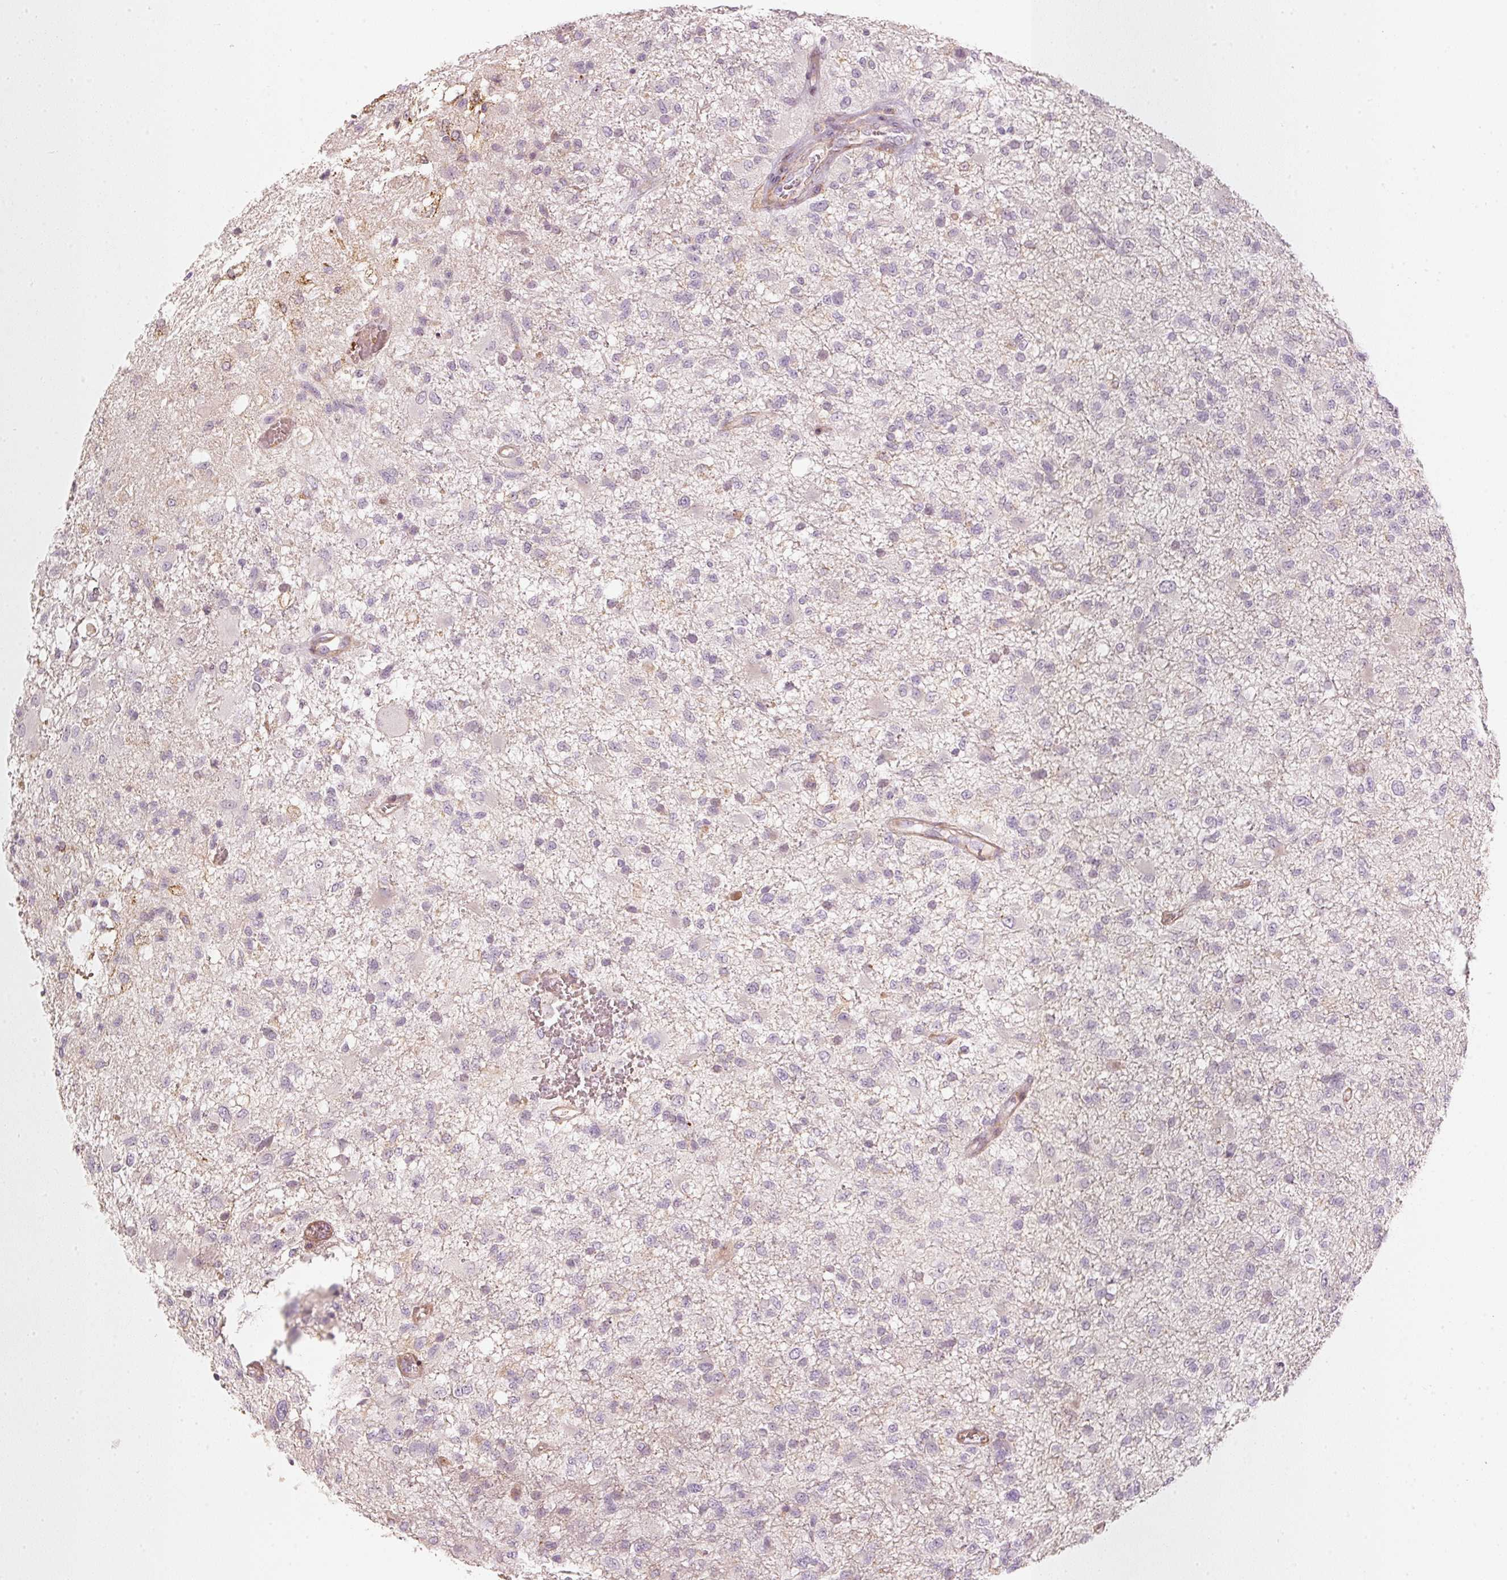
{"staining": {"intensity": "negative", "quantity": "none", "location": "none"}, "tissue": "glioma", "cell_type": "Tumor cells", "image_type": "cancer", "snomed": [{"axis": "morphology", "description": "Glioma, malignant, High grade"}, {"axis": "topography", "description": "Brain"}], "caption": "The immunohistochemistry (IHC) photomicrograph has no significant expression in tumor cells of high-grade glioma (malignant) tissue.", "gene": "KCNQ1", "patient": {"sex": "female", "age": 74}}